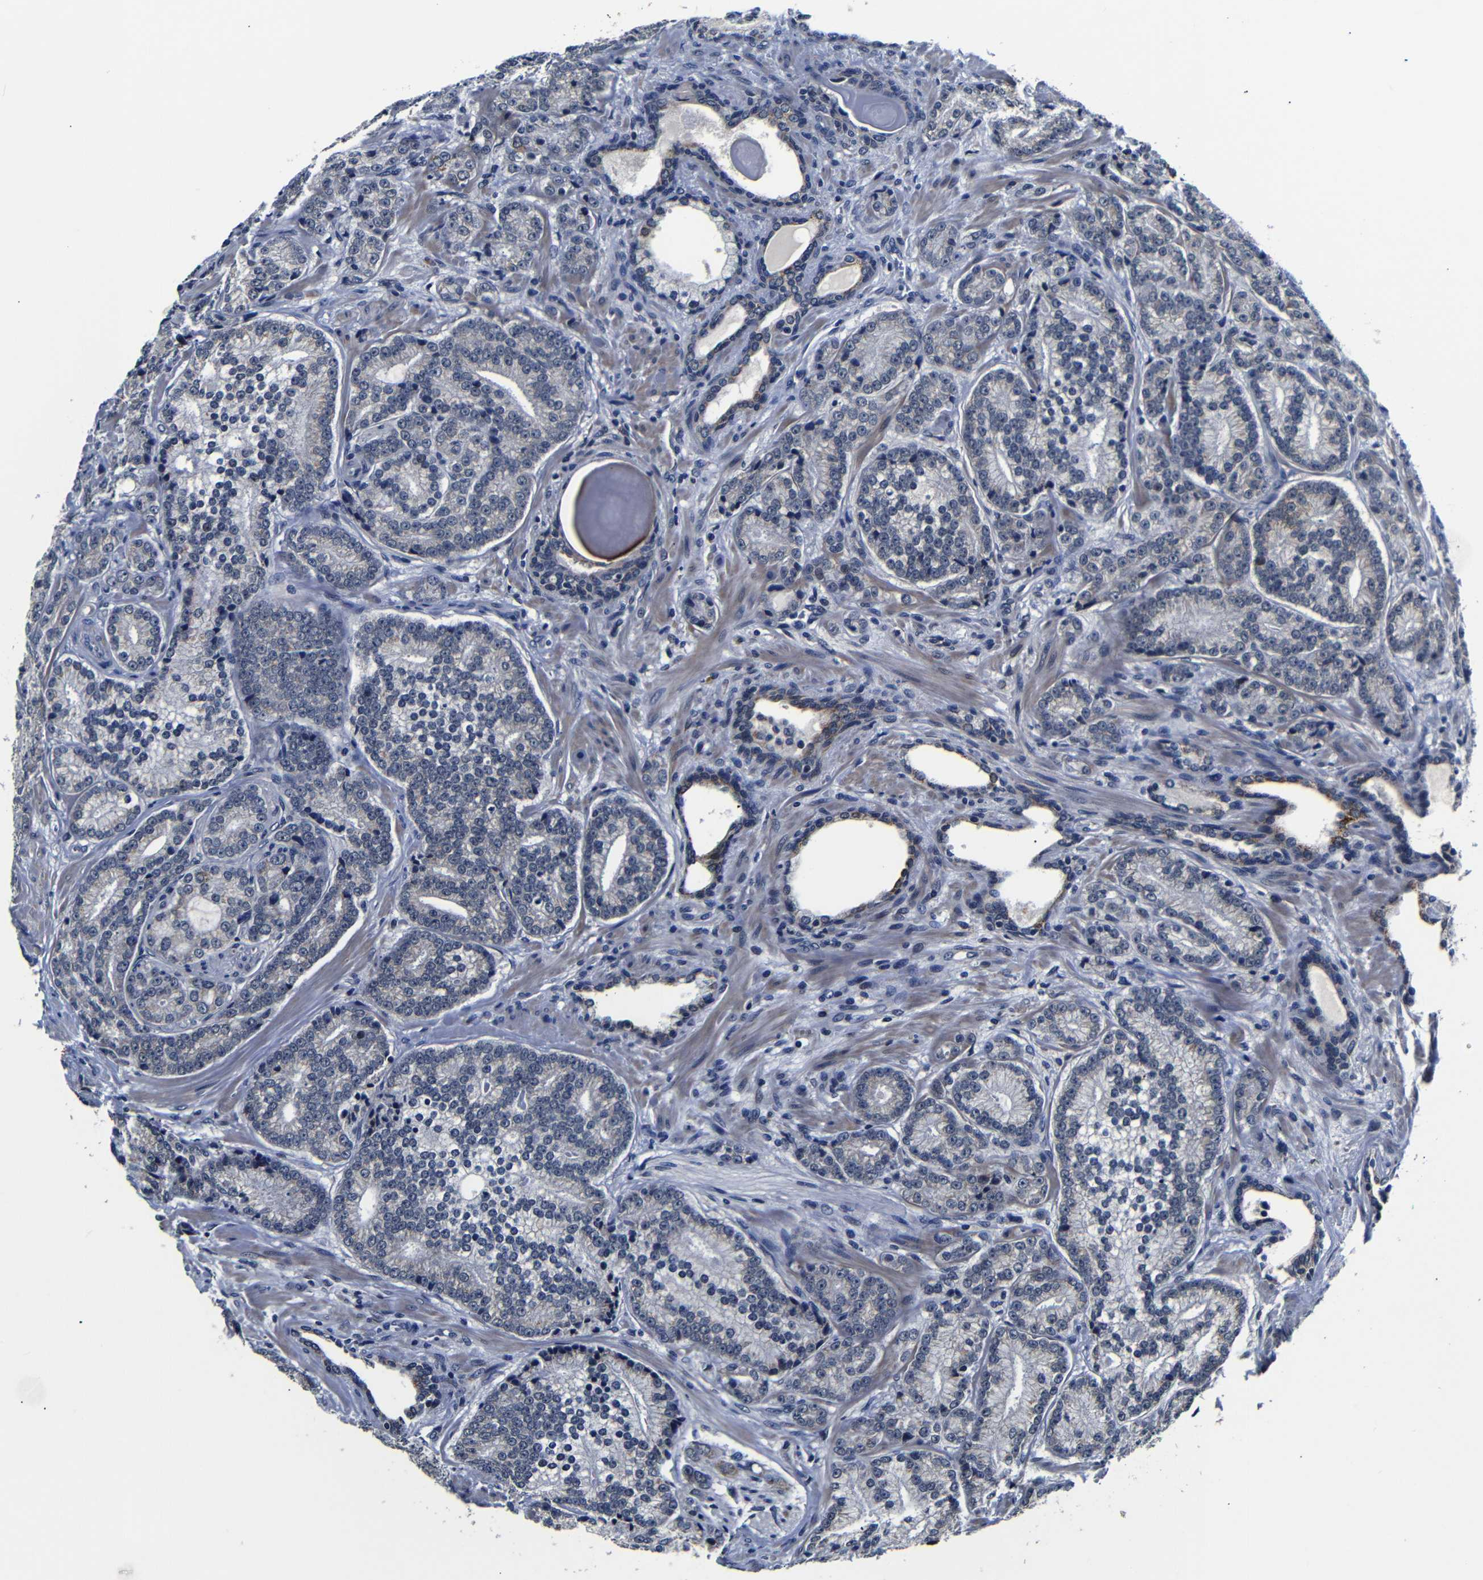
{"staining": {"intensity": "negative", "quantity": "none", "location": "none"}, "tissue": "prostate cancer", "cell_type": "Tumor cells", "image_type": "cancer", "snomed": [{"axis": "morphology", "description": "Adenocarcinoma, High grade"}, {"axis": "topography", "description": "Prostate"}], "caption": "IHC histopathology image of adenocarcinoma (high-grade) (prostate) stained for a protein (brown), which shows no positivity in tumor cells.", "gene": "DEPP1", "patient": {"sex": "male", "age": 61}}